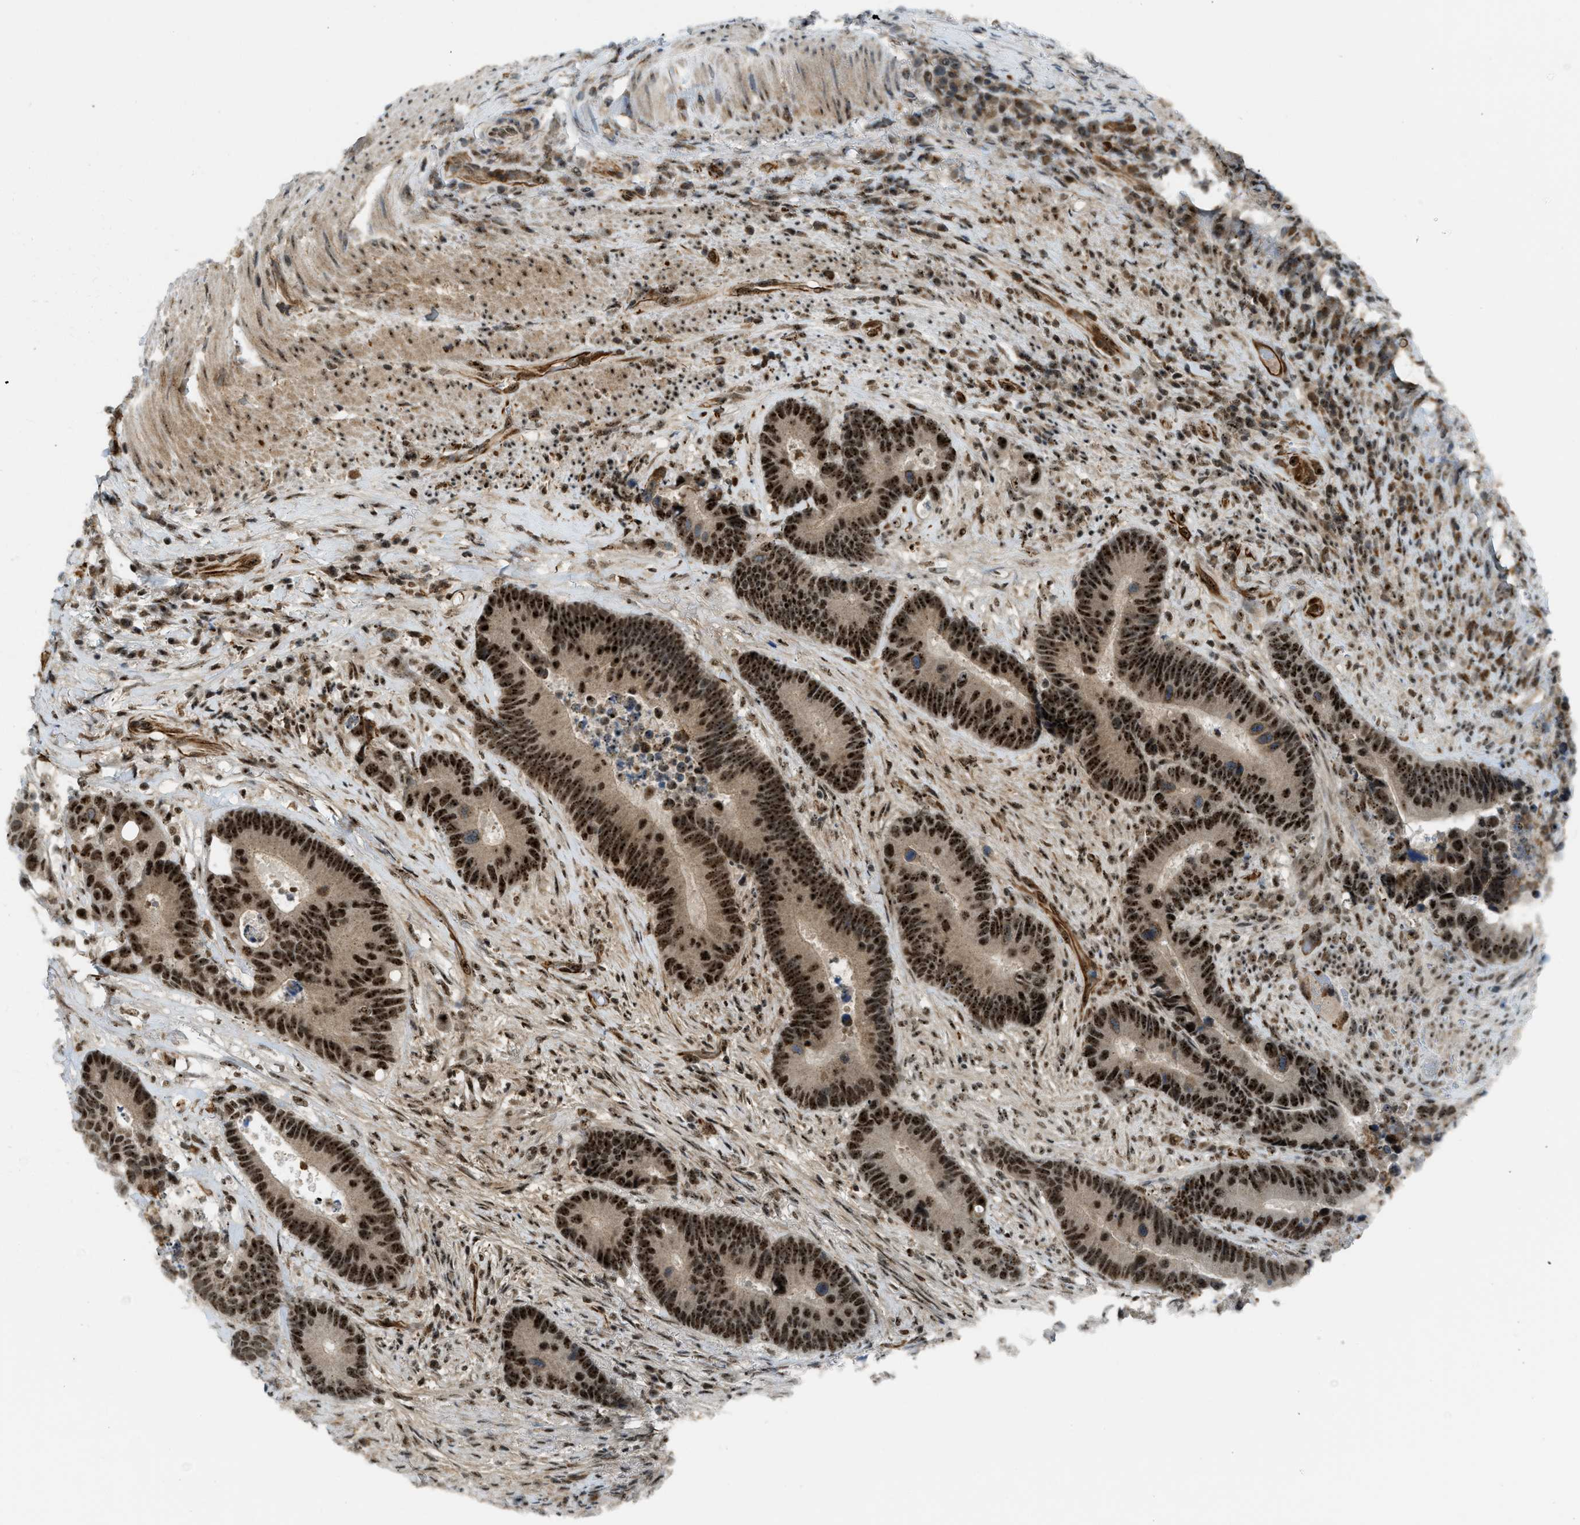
{"staining": {"intensity": "strong", "quantity": ">75%", "location": "nuclear"}, "tissue": "colorectal cancer", "cell_type": "Tumor cells", "image_type": "cancer", "snomed": [{"axis": "morphology", "description": "Adenocarcinoma, NOS"}, {"axis": "topography", "description": "Rectum"}], "caption": "Strong nuclear staining is seen in about >75% of tumor cells in colorectal adenocarcinoma. (IHC, brightfield microscopy, high magnification).", "gene": "E2F1", "patient": {"sex": "female", "age": 89}}